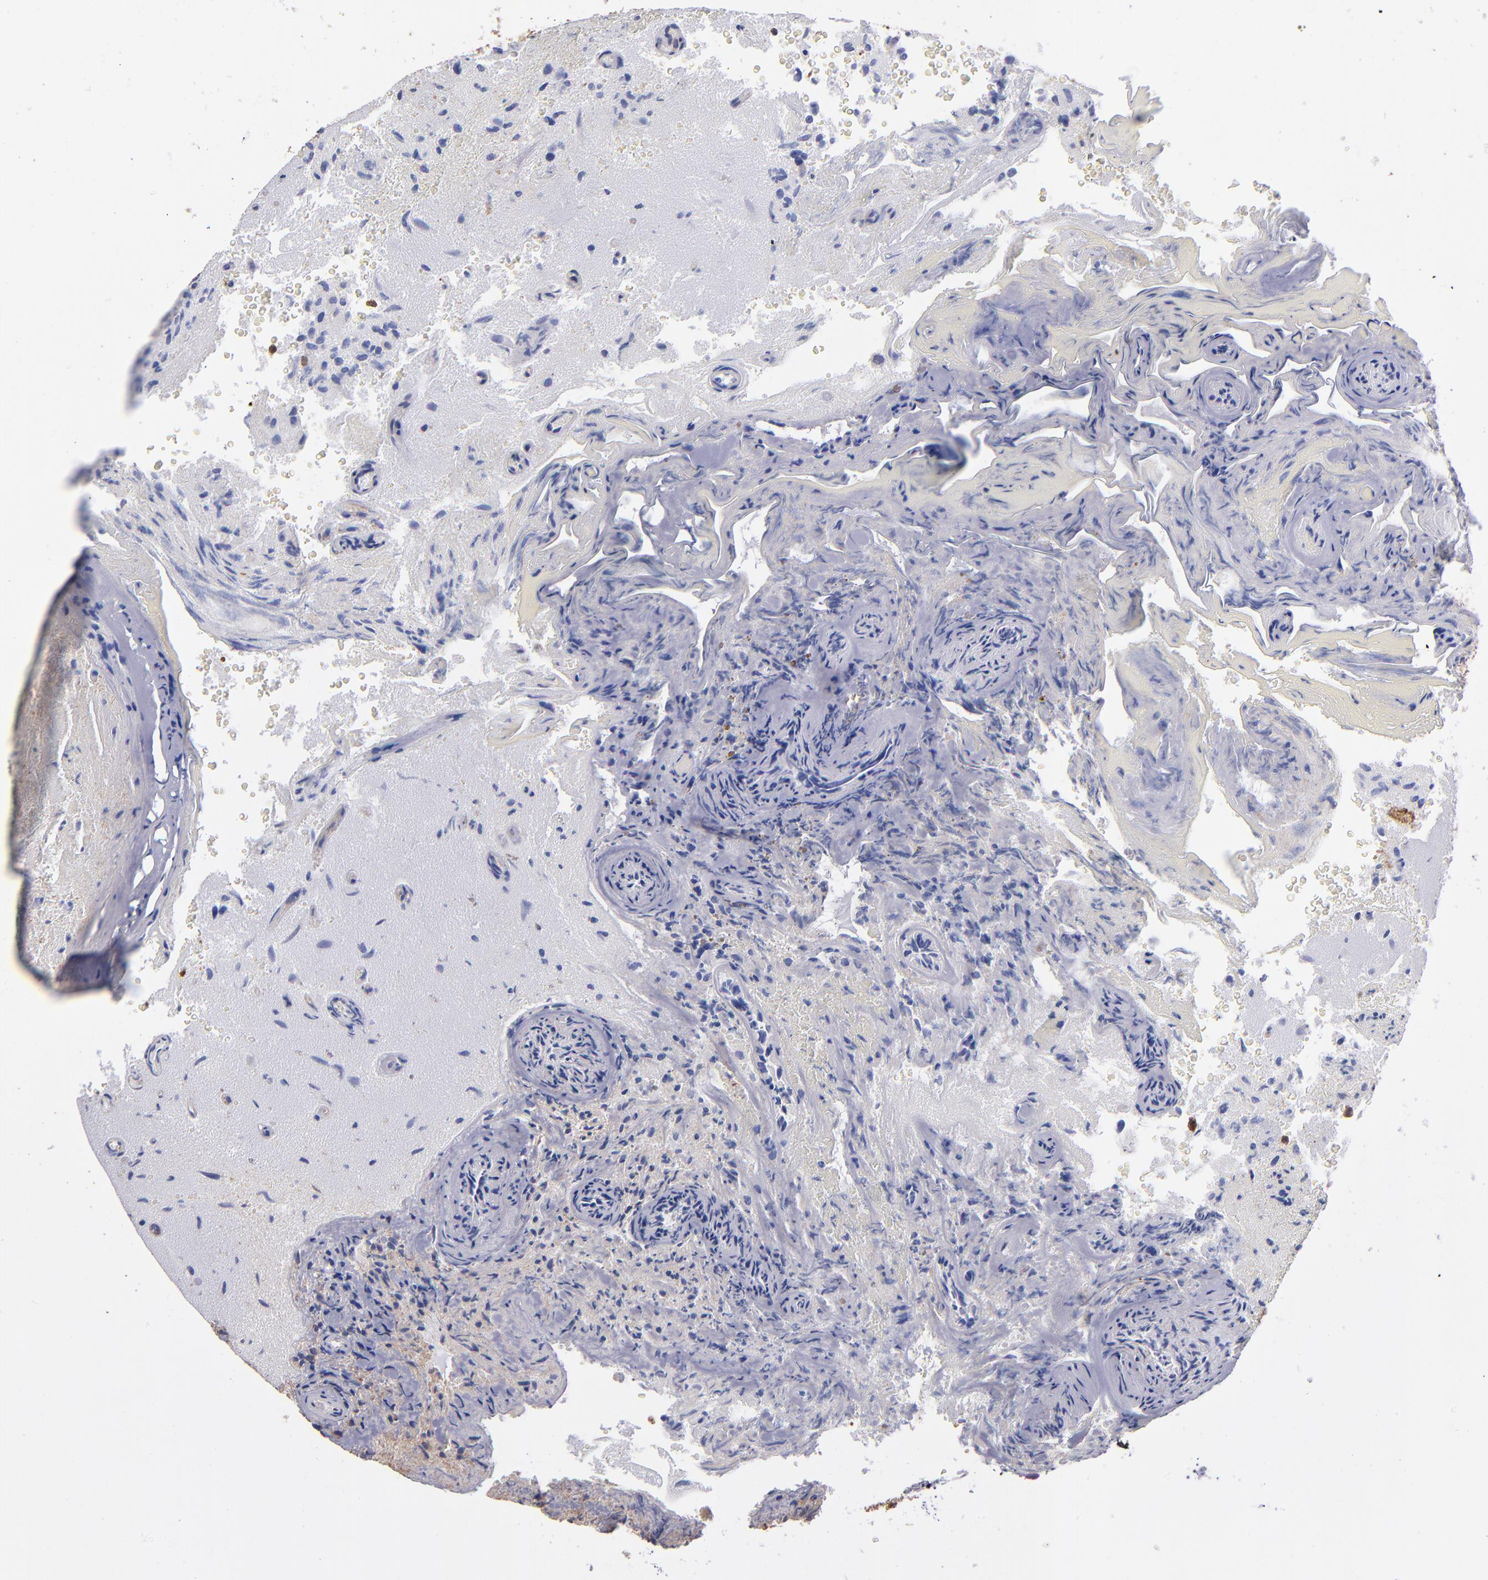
{"staining": {"intensity": "moderate", "quantity": "<25%", "location": "cytoplasmic/membranous"}, "tissue": "glioma", "cell_type": "Tumor cells", "image_type": "cancer", "snomed": [{"axis": "morphology", "description": "Normal tissue, NOS"}, {"axis": "morphology", "description": "Glioma, malignant, High grade"}, {"axis": "topography", "description": "Cerebral cortex"}], "caption": "Brown immunohistochemical staining in glioma displays moderate cytoplasmic/membranous staining in about <25% of tumor cells. Using DAB (3,3'-diaminobenzidine) (brown) and hematoxylin (blue) stains, captured at high magnification using brightfield microscopy.", "gene": "MVP", "patient": {"sex": "male", "age": 75}}